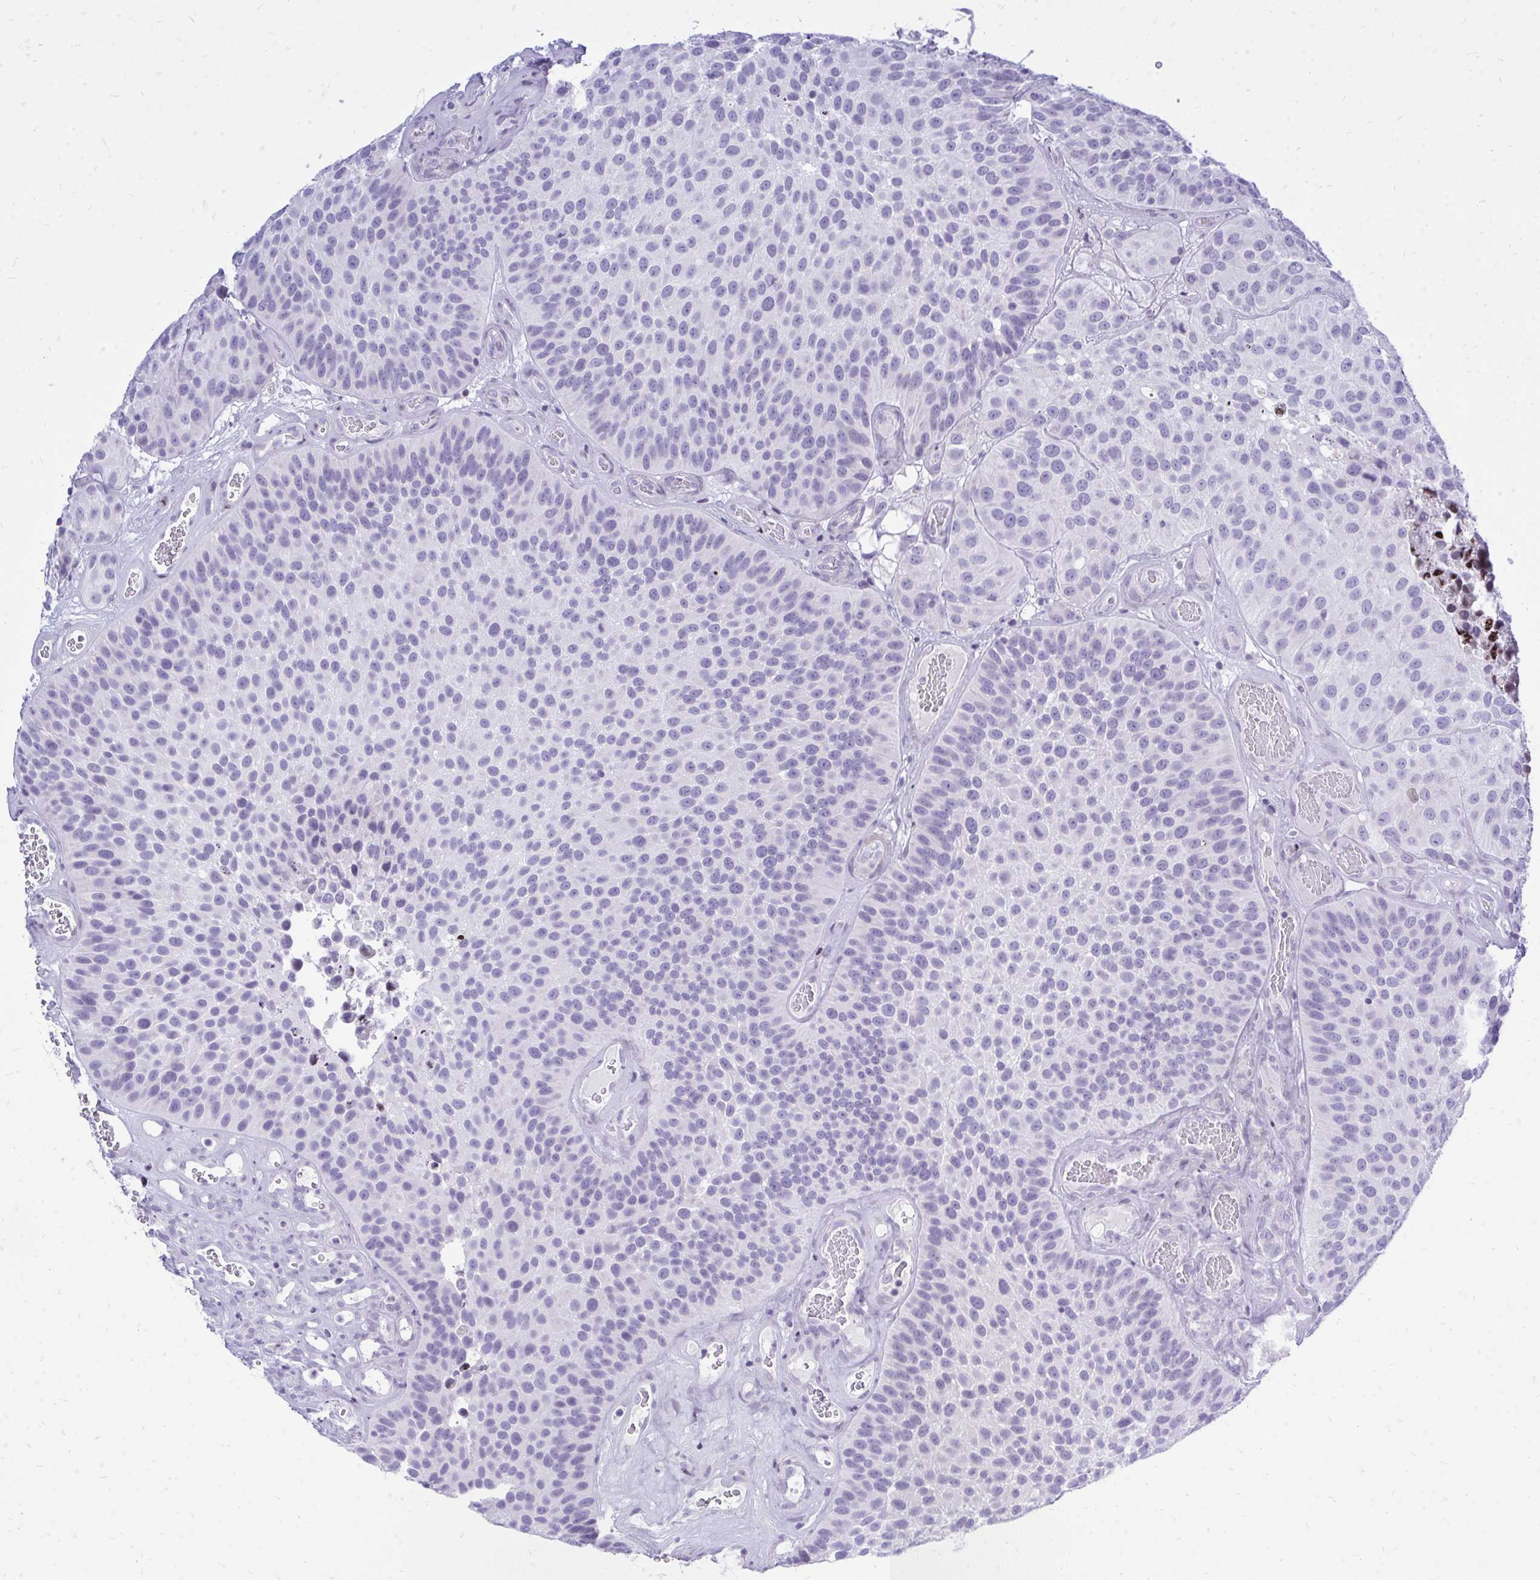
{"staining": {"intensity": "negative", "quantity": "none", "location": "none"}, "tissue": "urothelial cancer", "cell_type": "Tumor cells", "image_type": "cancer", "snomed": [{"axis": "morphology", "description": "Urothelial carcinoma, Low grade"}, {"axis": "topography", "description": "Urinary bladder"}], "caption": "This is an IHC histopathology image of urothelial cancer. There is no expression in tumor cells.", "gene": "GABRA1", "patient": {"sex": "male", "age": 76}}